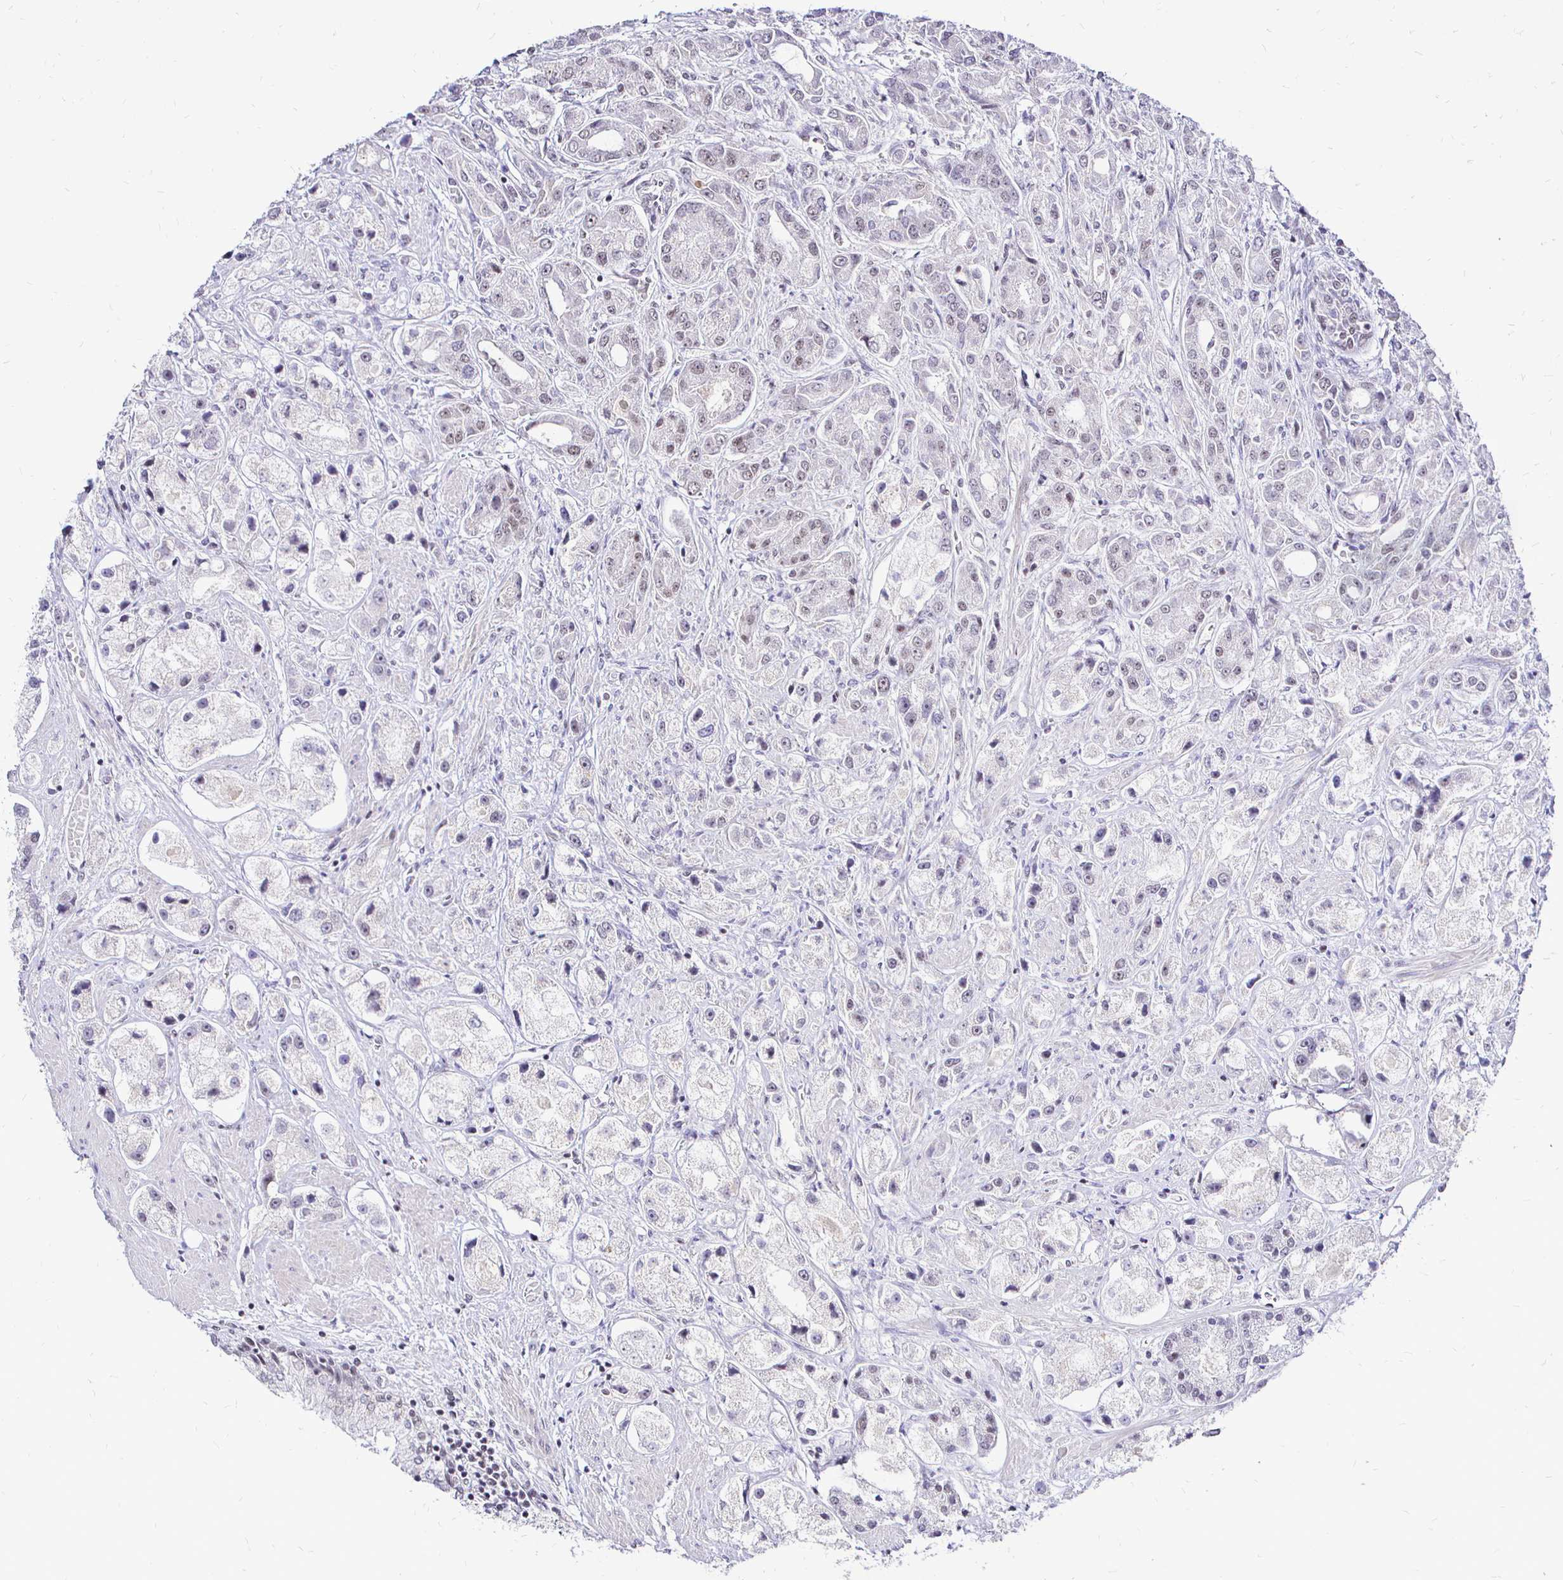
{"staining": {"intensity": "weak", "quantity": "<25%", "location": "nuclear"}, "tissue": "prostate cancer", "cell_type": "Tumor cells", "image_type": "cancer", "snomed": [{"axis": "morphology", "description": "Adenocarcinoma, High grade"}, {"axis": "topography", "description": "Prostate"}], "caption": "Prostate cancer was stained to show a protein in brown. There is no significant positivity in tumor cells. The staining was performed using DAB to visualize the protein expression in brown, while the nuclei were stained in blue with hematoxylin (Magnification: 20x).", "gene": "SIN3A", "patient": {"sex": "male", "age": 67}}